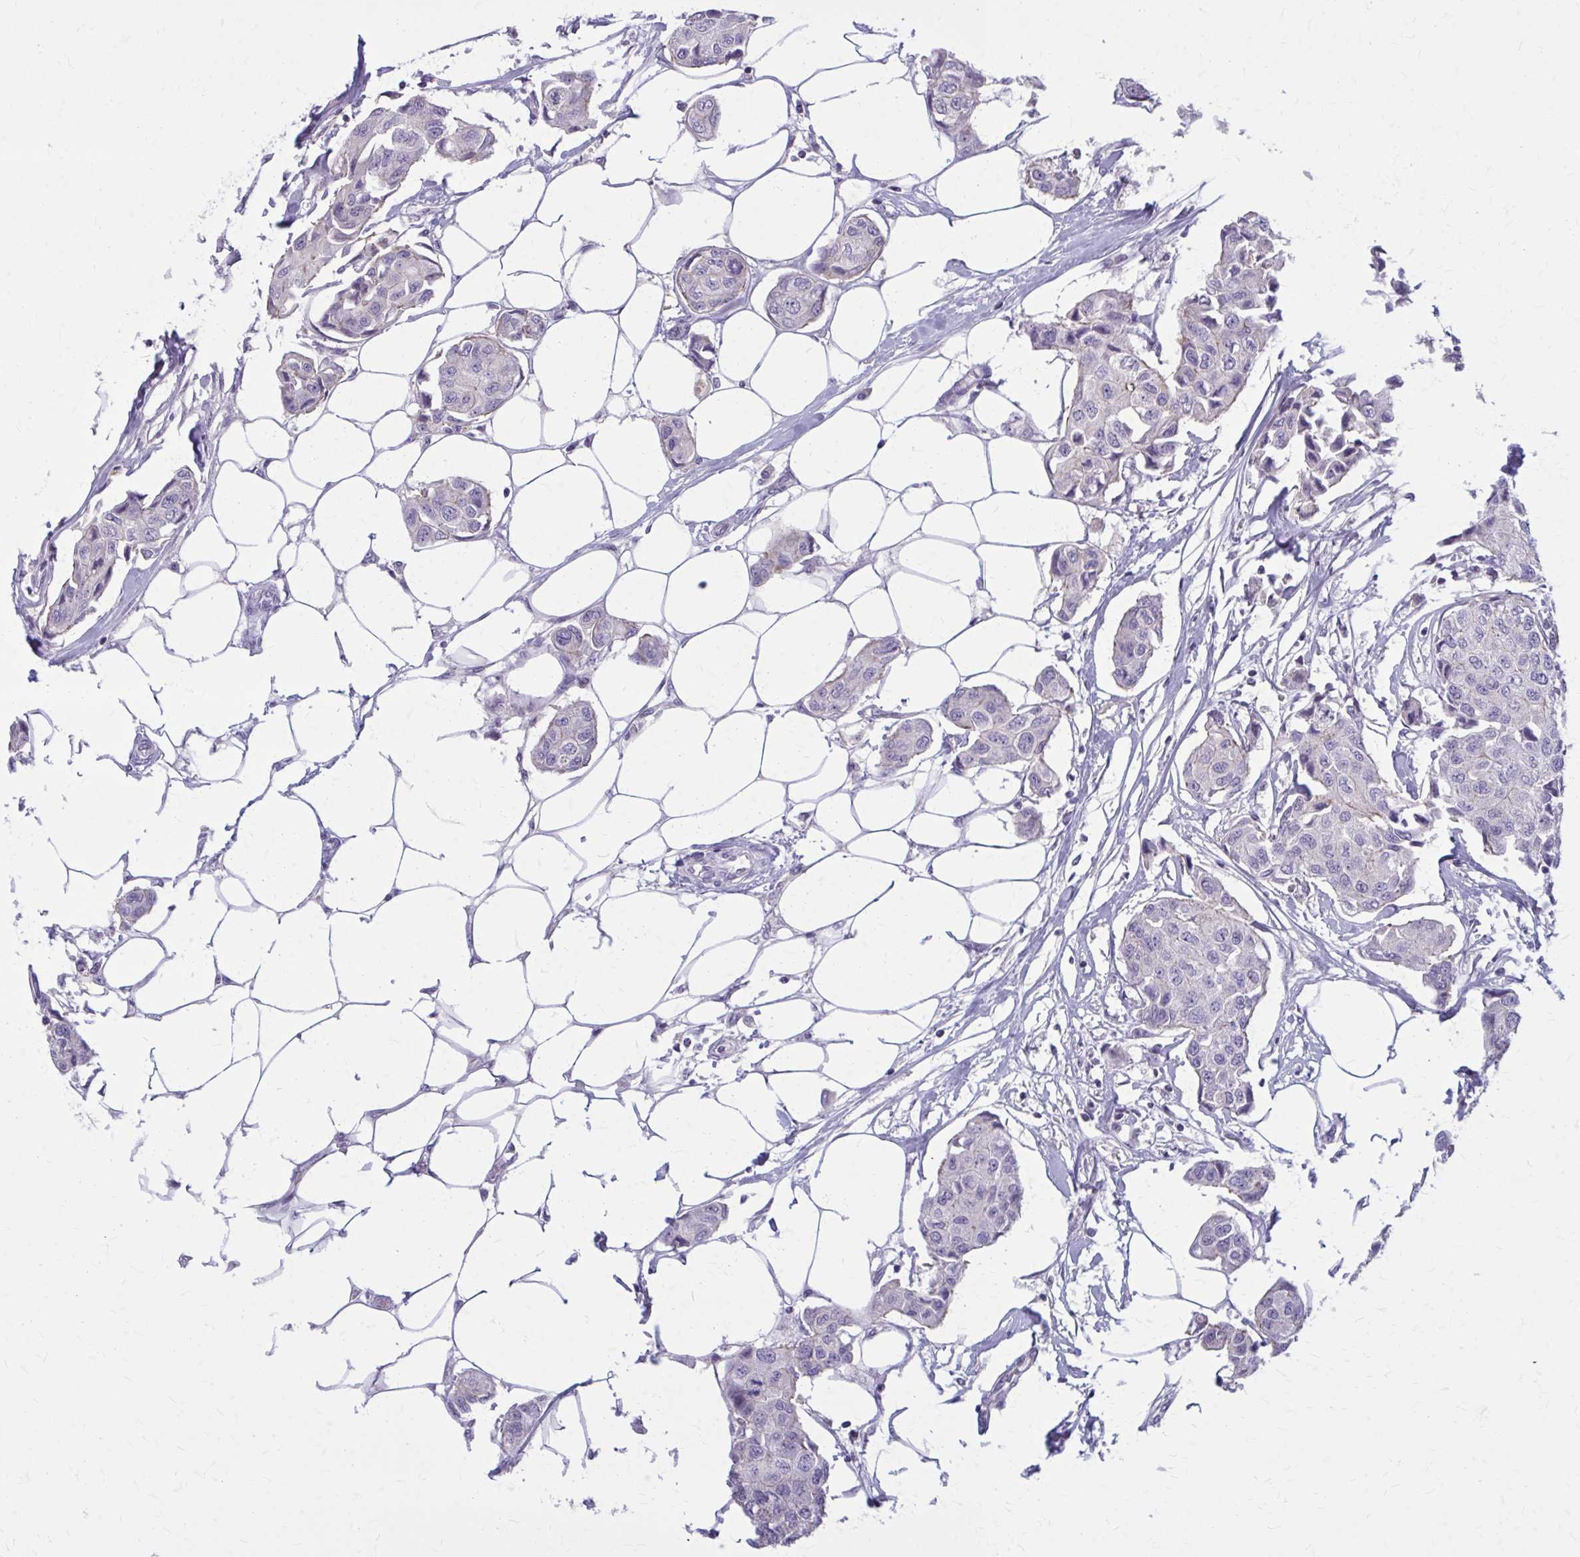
{"staining": {"intensity": "negative", "quantity": "none", "location": "none"}, "tissue": "breast cancer", "cell_type": "Tumor cells", "image_type": "cancer", "snomed": [{"axis": "morphology", "description": "Duct carcinoma"}, {"axis": "topography", "description": "Breast"}, {"axis": "topography", "description": "Lymph node"}], "caption": "A photomicrograph of invasive ductal carcinoma (breast) stained for a protein exhibits no brown staining in tumor cells.", "gene": "OR4A47", "patient": {"sex": "female", "age": 80}}